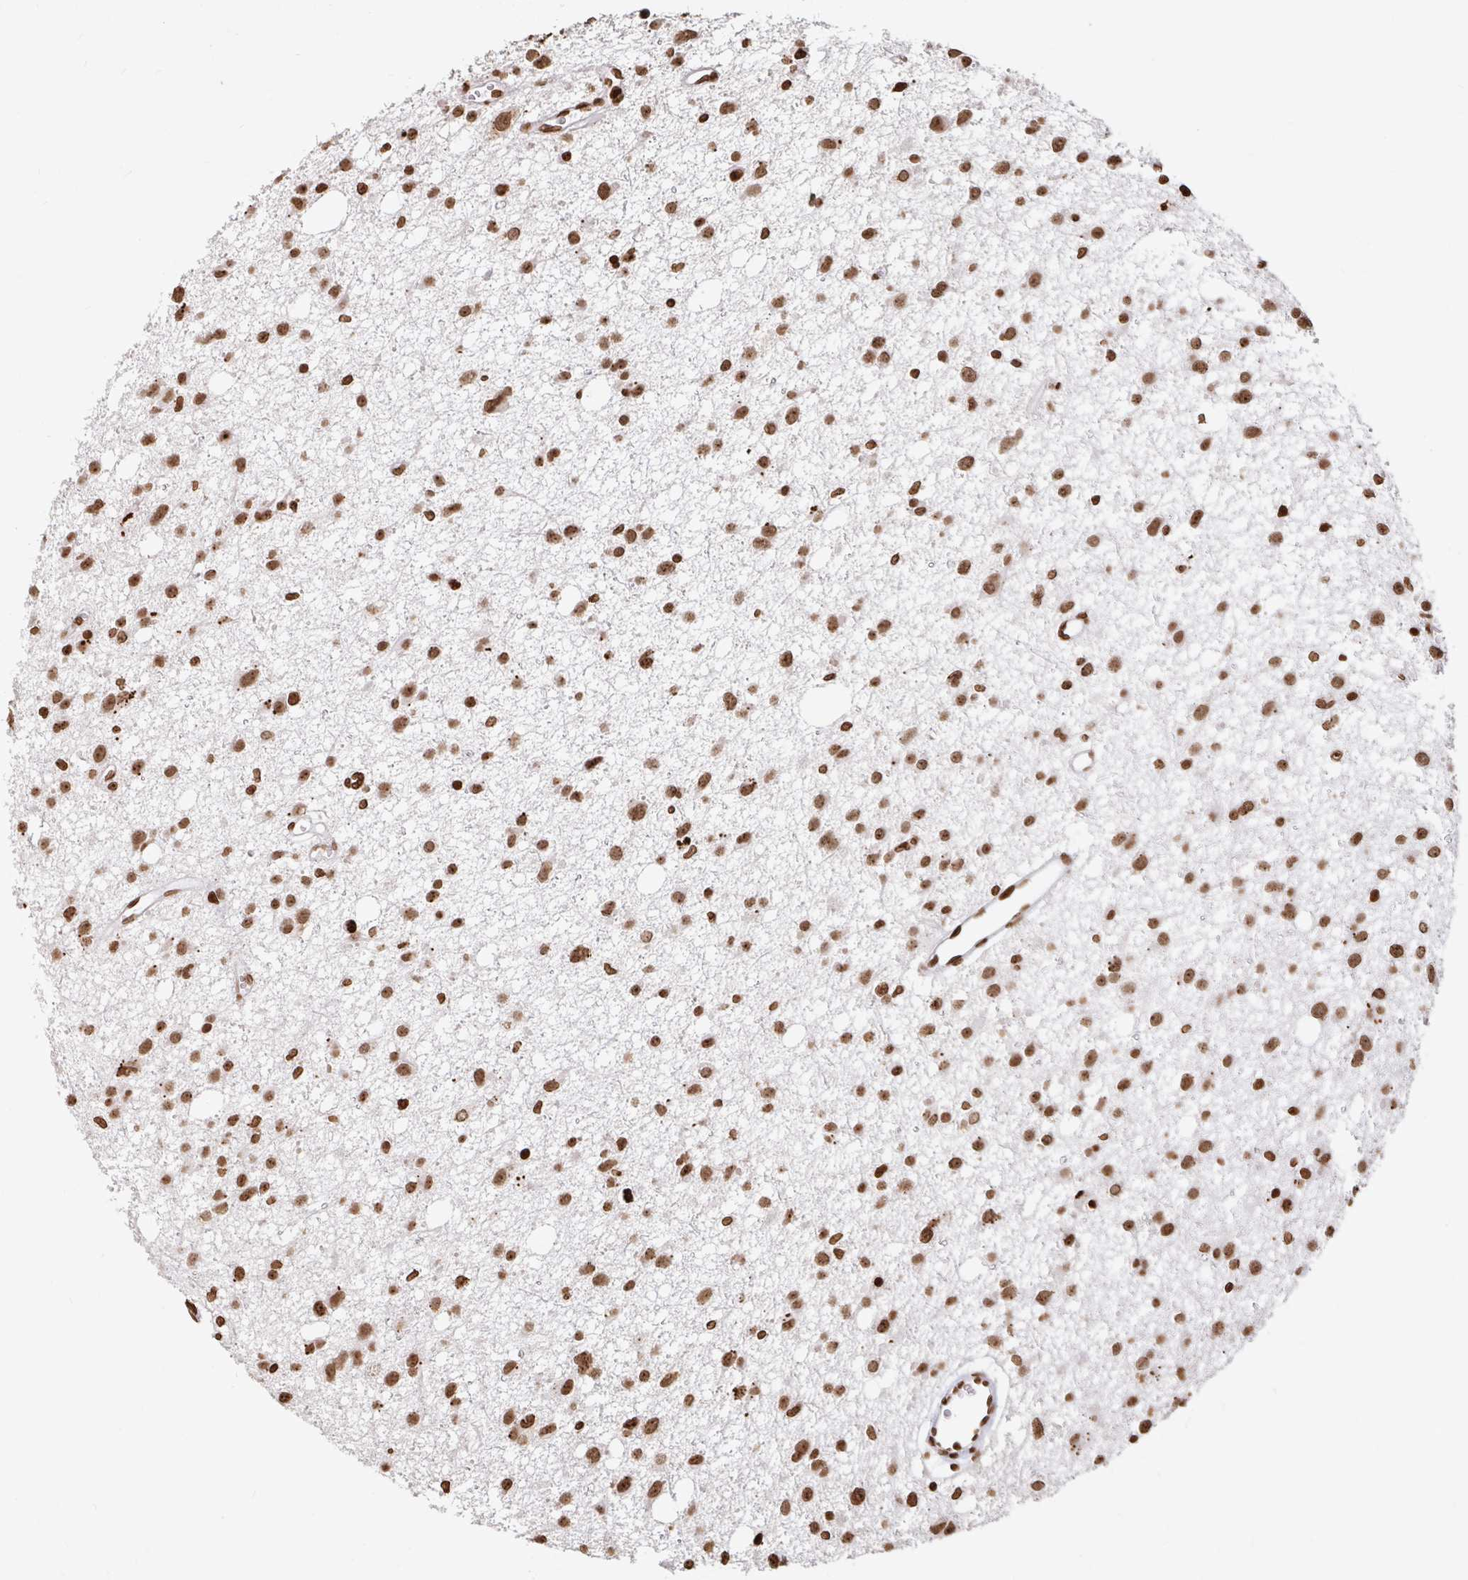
{"staining": {"intensity": "moderate", "quantity": ">75%", "location": "nuclear"}, "tissue": "glioma", "cell_type": "Tumor cells", "image_type": "cancer", "snomed": [{"axis": "morphology", "description": "Glioma, malignant, High grade"}, {"axis": "topography", "description": "Brain"}], "caption": "Immunohistochemistry (DAB (3,3'-diaminobenzidine)) staining of glioma demonstrates moderate nuclear protein staining in approximately >75% of tumor cells.", "gene": "H2BC5", "patient": {"sex": "male", "age": 23}}